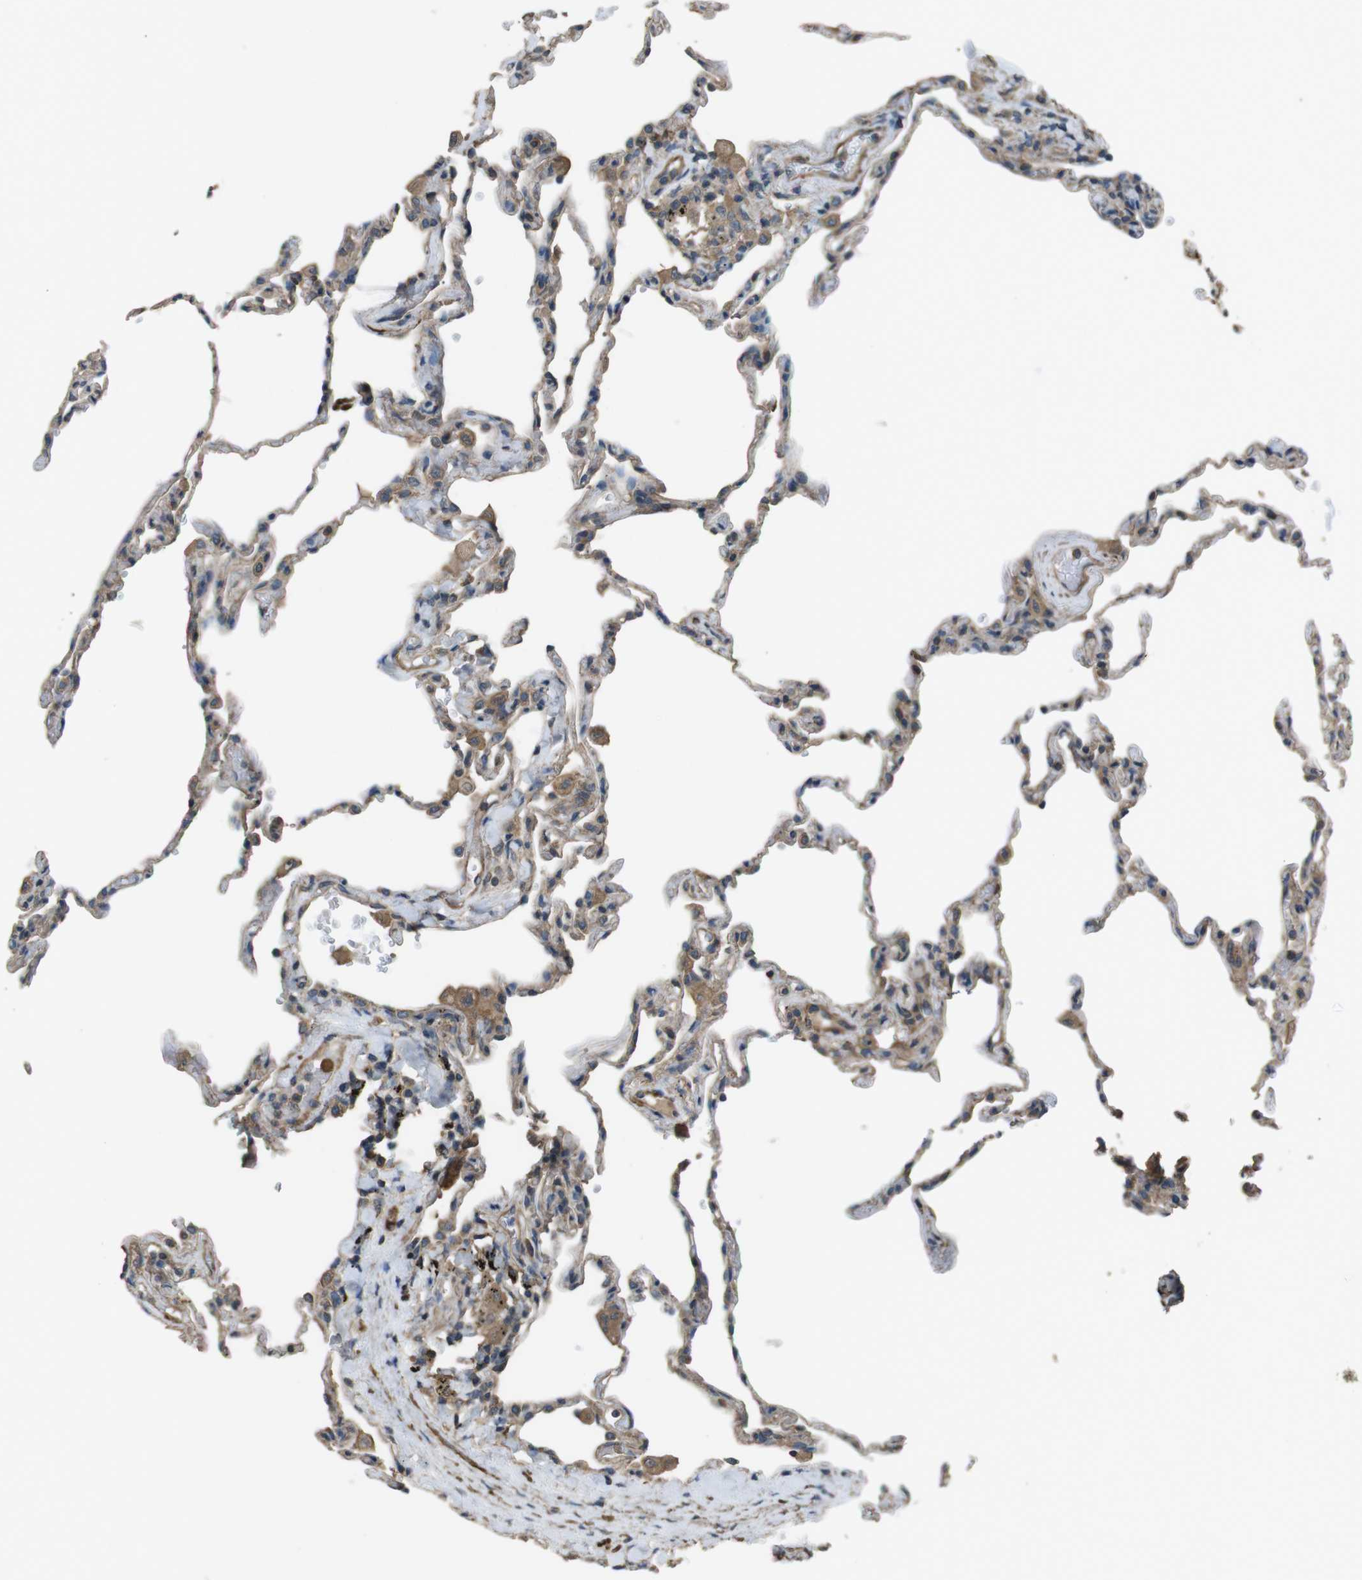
{"staining": {"intensity": "weak", "quantity": "25%-75%", "location": "cytoplasmic/membranous"}, "tissue": "lung", "cell_type": "Alveolar cells", "image_type": "normal", "snomed": [{"axis": "morphology", "description": "Normal tissue, NOS"}, {"axis": "topography", "description": "Lung"}], "caption": "Protein staining displays weak cytoplasmic/membranous staining in approximately 25%-75% of alveolar cells in unremarkable lung. The protein is stained brown, and the nuclei are stained in blue (DAB IHC with brightfield microscopy, high magnification).", "gene": "FUT2", "patient": {"sex": "male", "age": 59}}